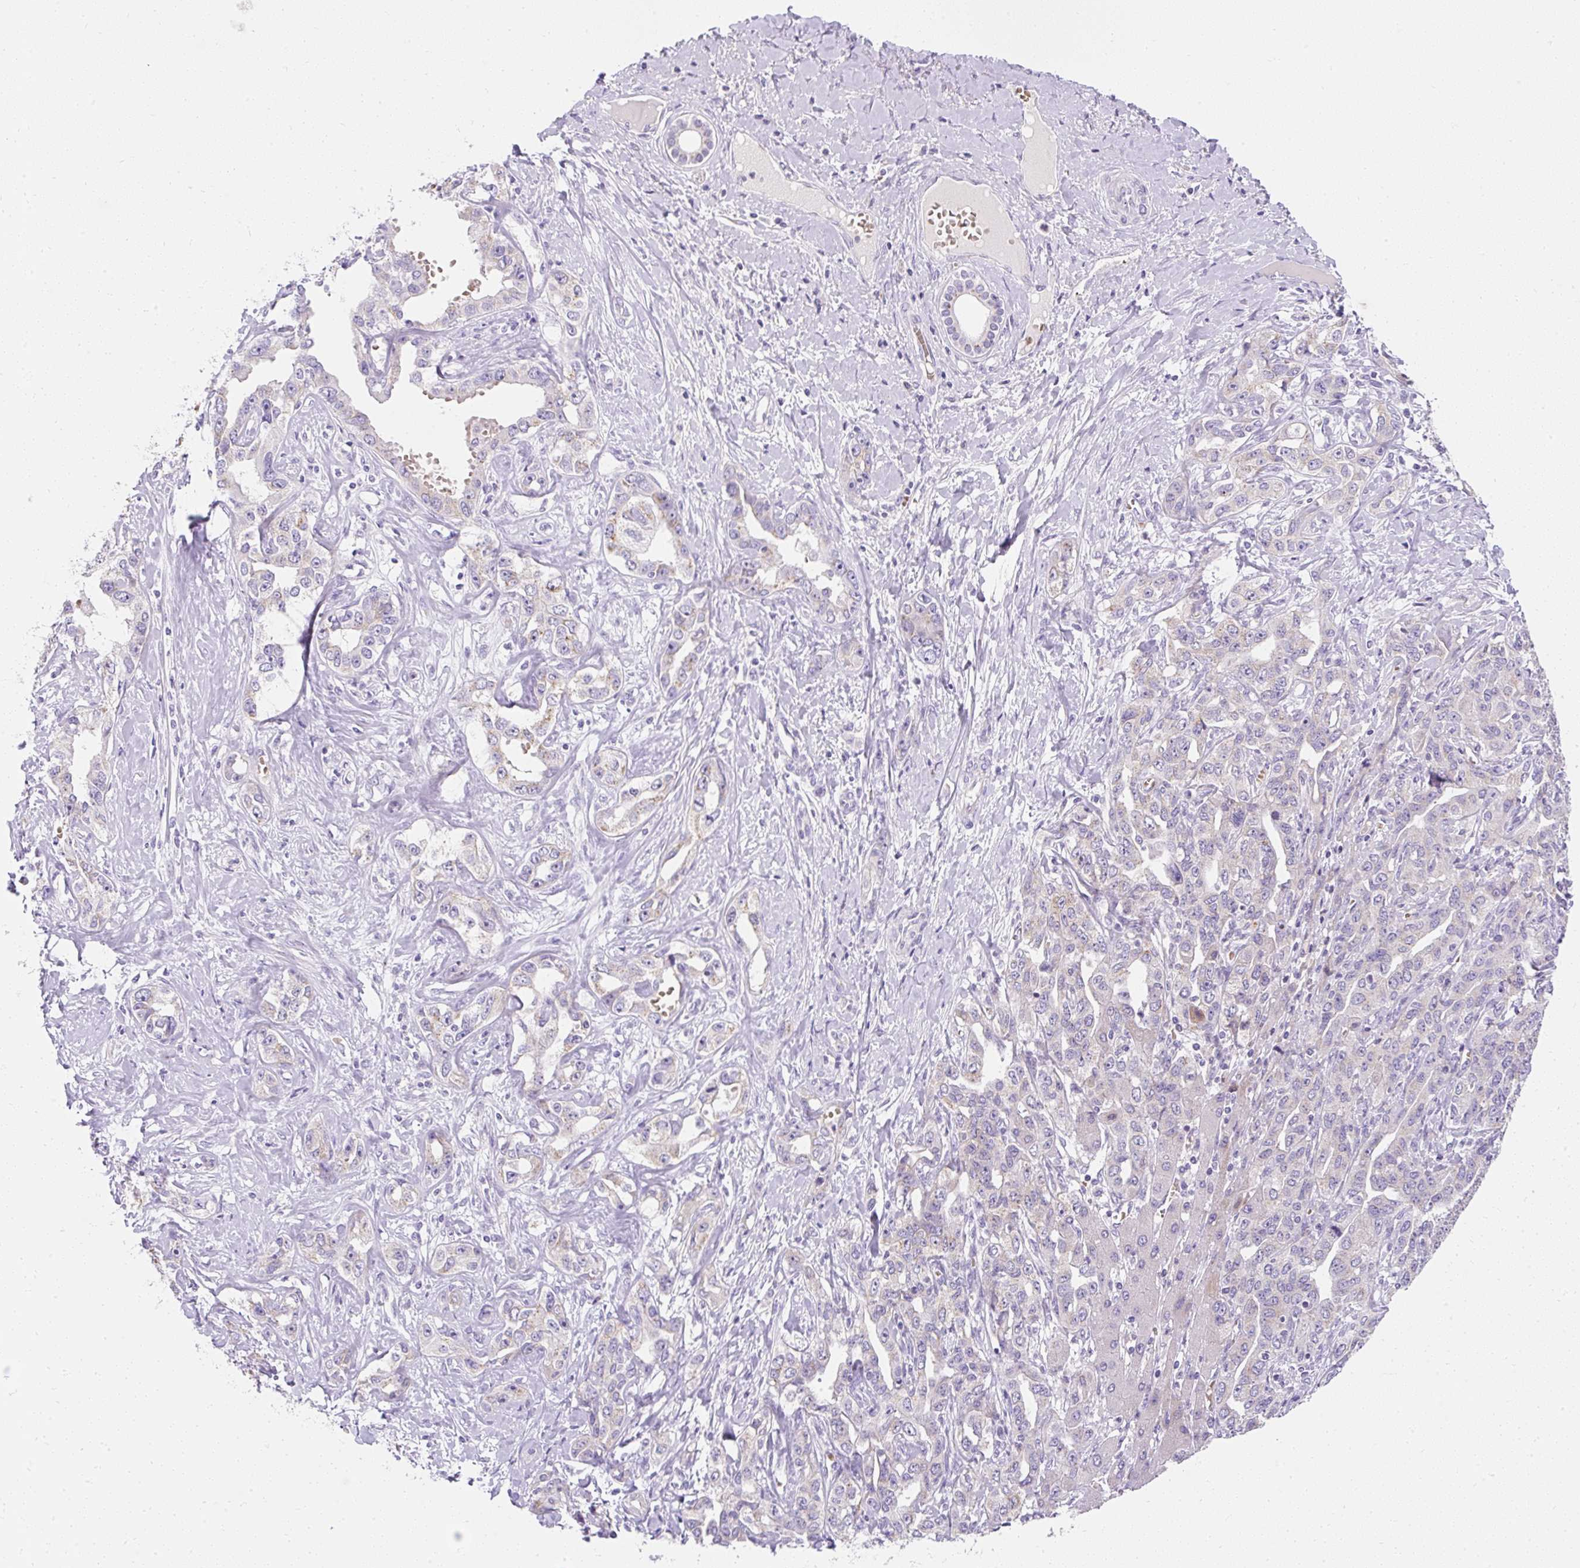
{"staining": {"intensity": "weak", "quantity": "<25%", "location": "cytoplasmic/membranous"}, "tissue": "liver cancer", "cell_type": "Tumor cells", "image_type": "cancer", "snomed": [{"axis": "morphology", "description": "Cholangiocarcinoma"}, {"axis": "topography", "description": "Liver"}], "caption": "Tumor cells are negative for protein expression in human liver cancer (cholangiocarcinoma). (Immunohistochemistry (ihc), brightfield microscopy, high magnification).", "gene": "DTX4", "patient": {"sex": "male", "age": 59}}